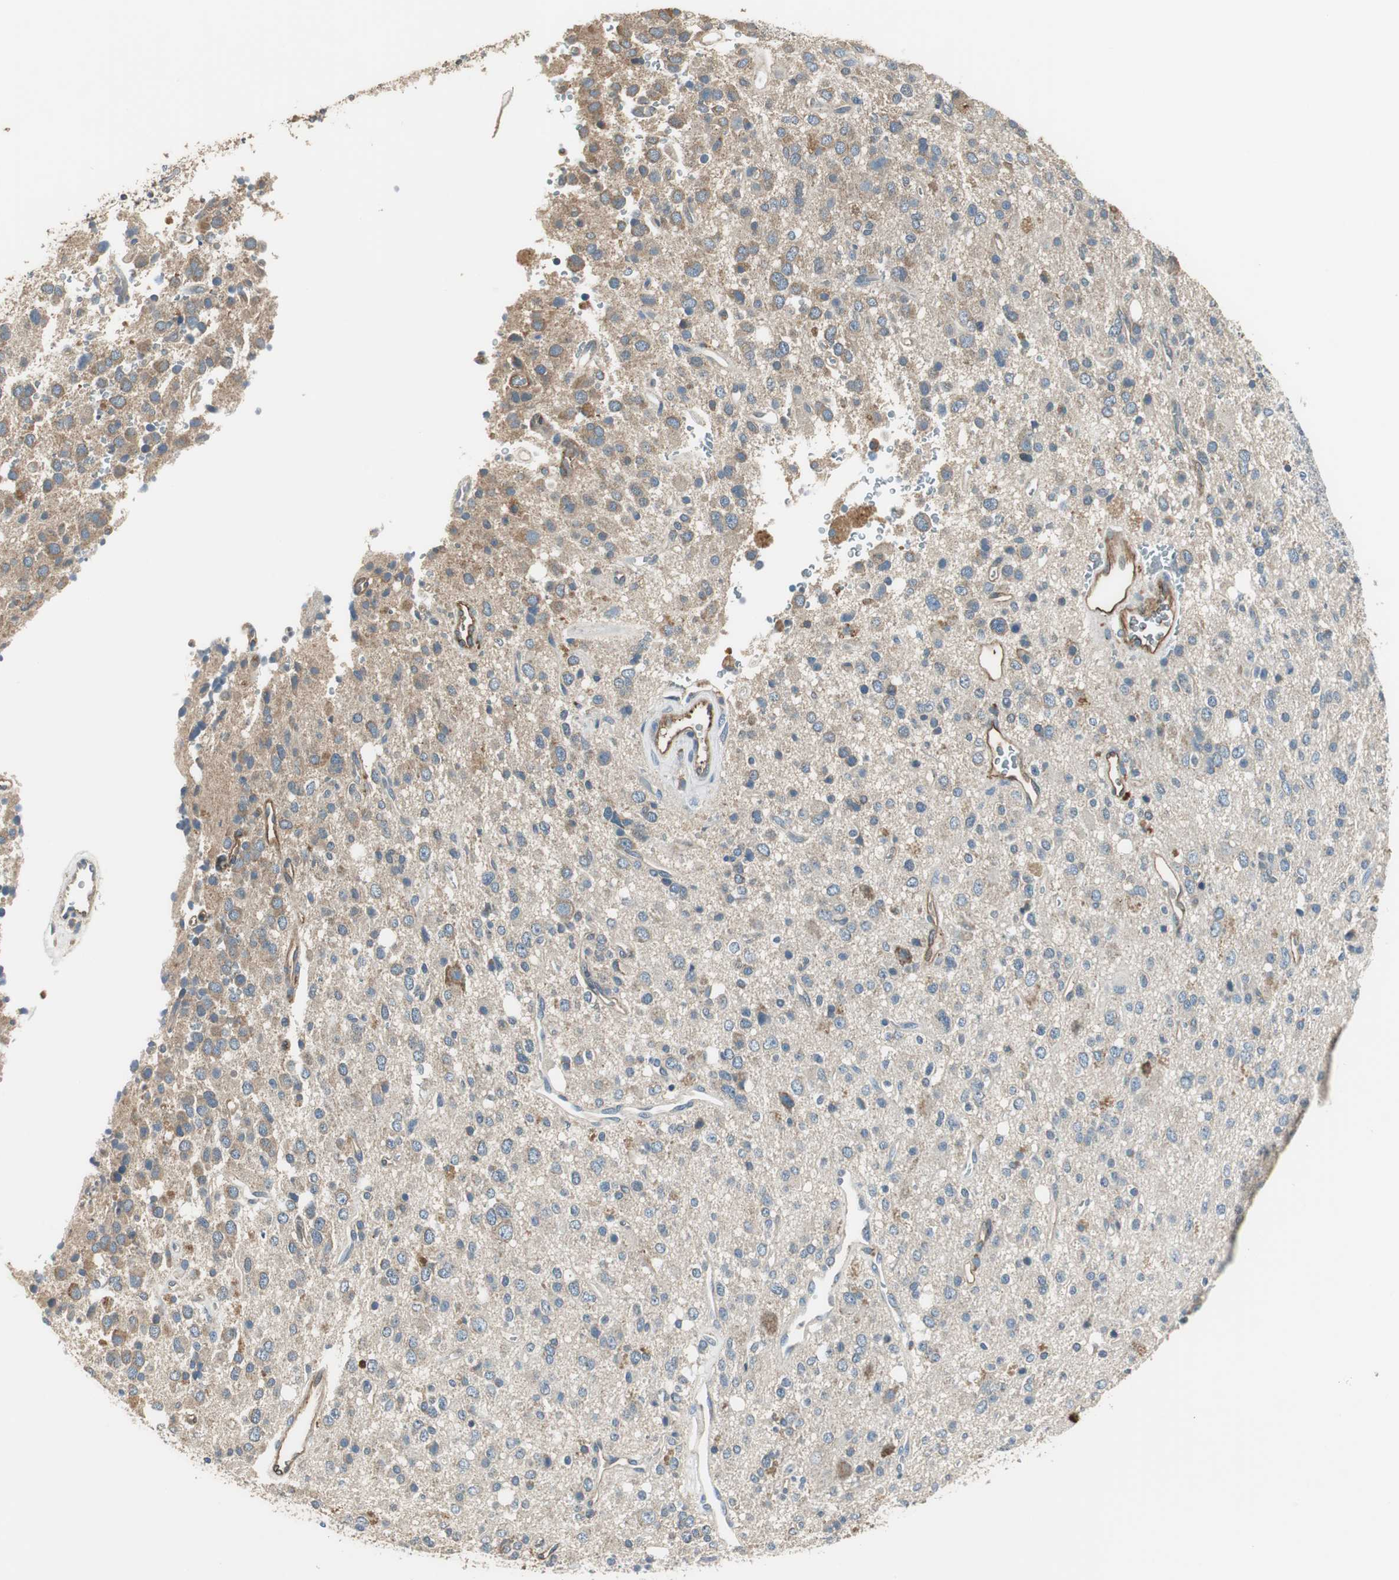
{"staining": {"intensity": "weak", "quantity": ">75%", "location": "cytoplasmic/membranous"}, "tissue": "glioma", "cell_type": "Tumor cells", "image_type": "cancer", "snomed": [{"axis": "morphology", "description": "Glioma, malignant, High grade"}, {"axis": "topography", "description": "Brain"}], "caption": "Immunohistochemical staining of human glioma exhibits low levels of weak cytoplasmic/membranous protein staining in approximately >75% of tumor cells.", "gene": "MSTO1", "patient": {"sex": "male", "age": 47}}